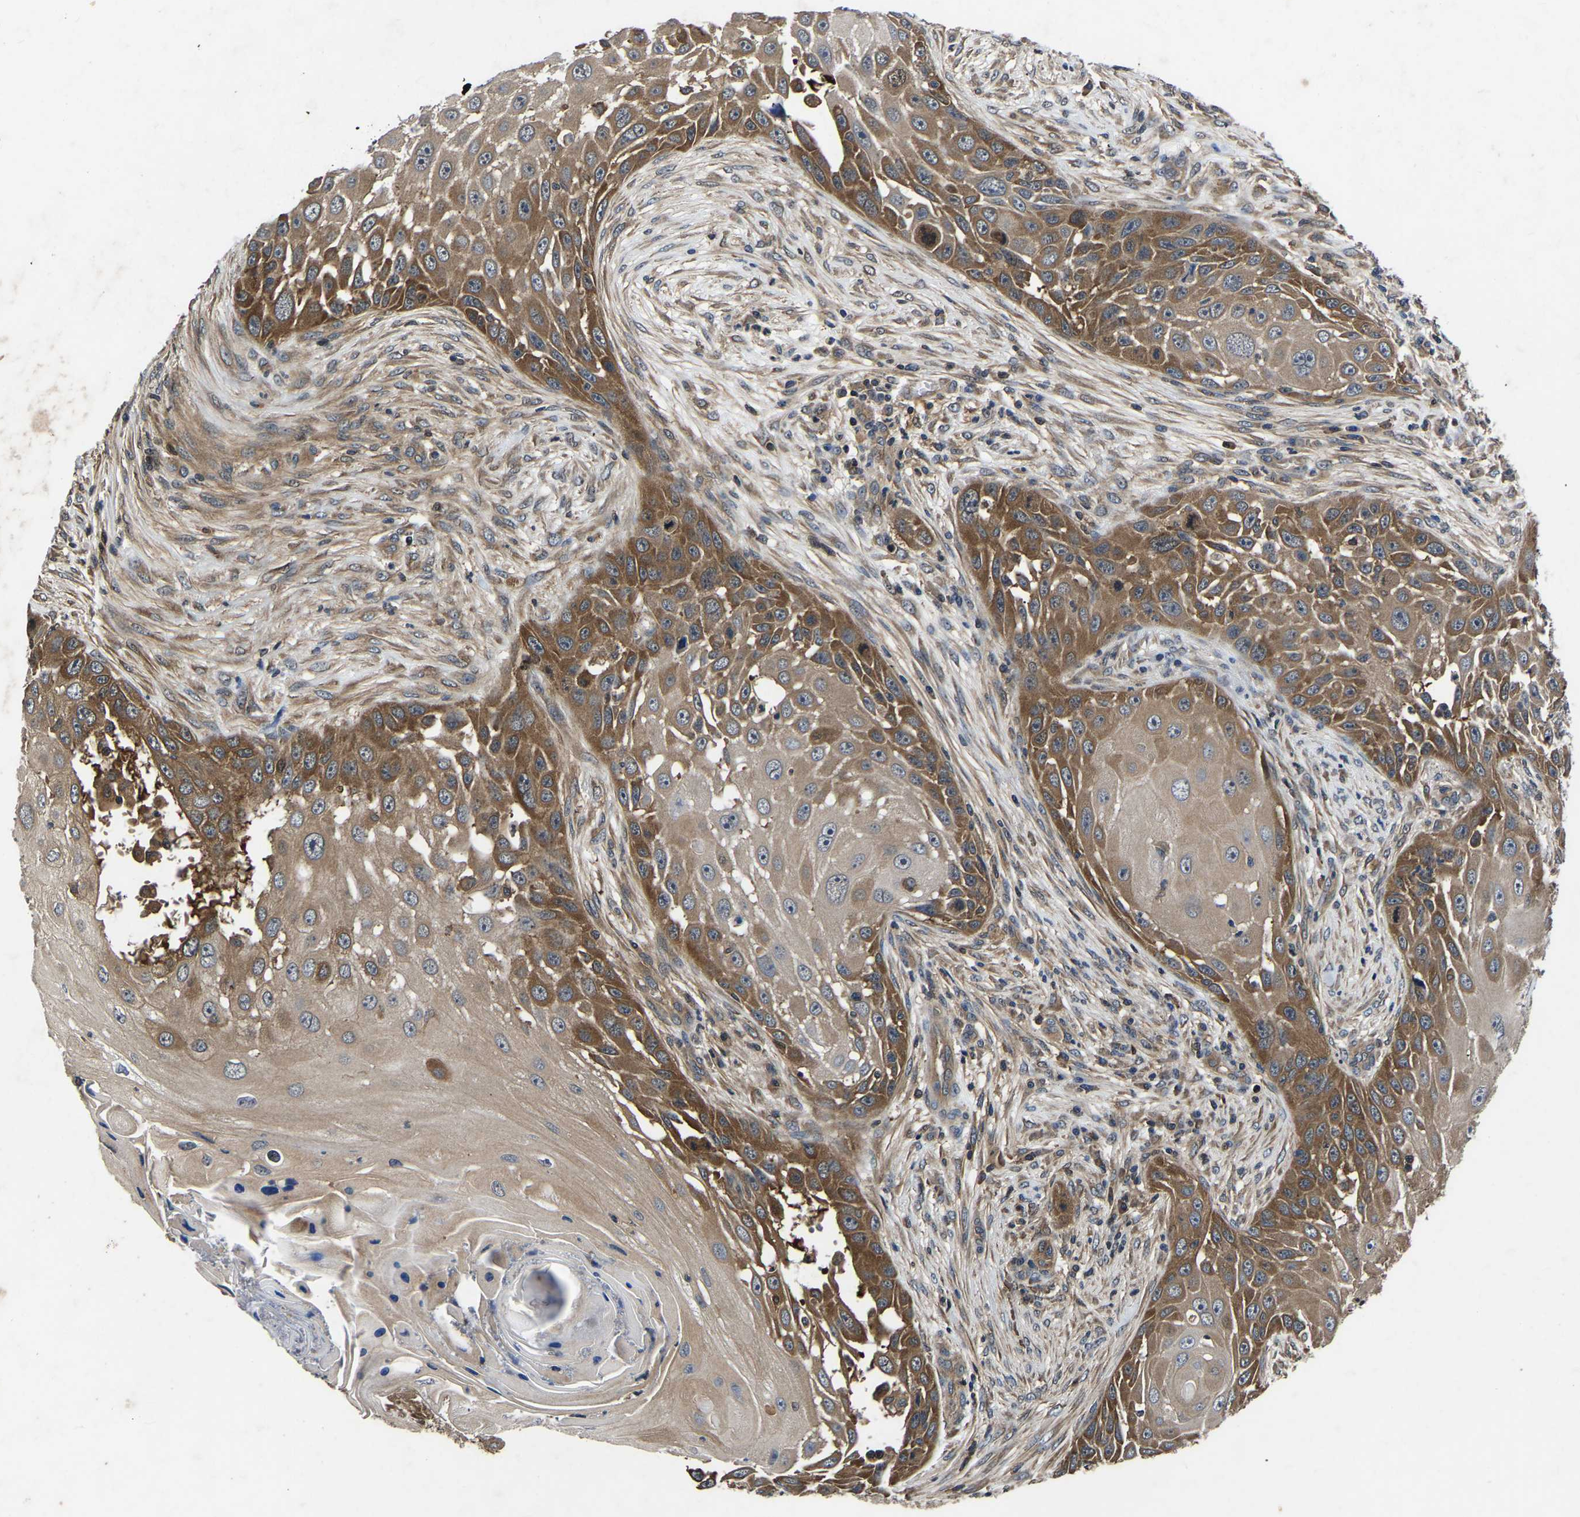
{"staining": {"intensity": "moderate", "quantity": ">75%", "location": "cytoplasmic/membranous"}, "tissue": "skin cancer", "cell_type": "Tumor cells", "image_type": "cancer", "snomed": [{"axis": "morphology", "description": "Squamous cell carcinoma, NOS"}, {"axis": "topography", "description": "Skin"}], "caption": "Immunohistochemistry (DAB (3,3'-diaminobenzidine)) staining of human skin cancer demonstrates moderate cytoplasmic/membranous protein positivity in about >75% of tumor cells. (brown staining indicates protein expression, while blue staining denotes nuclei).", "gene": "FGD5", "patient": {"sex": "female", "age": 44}}